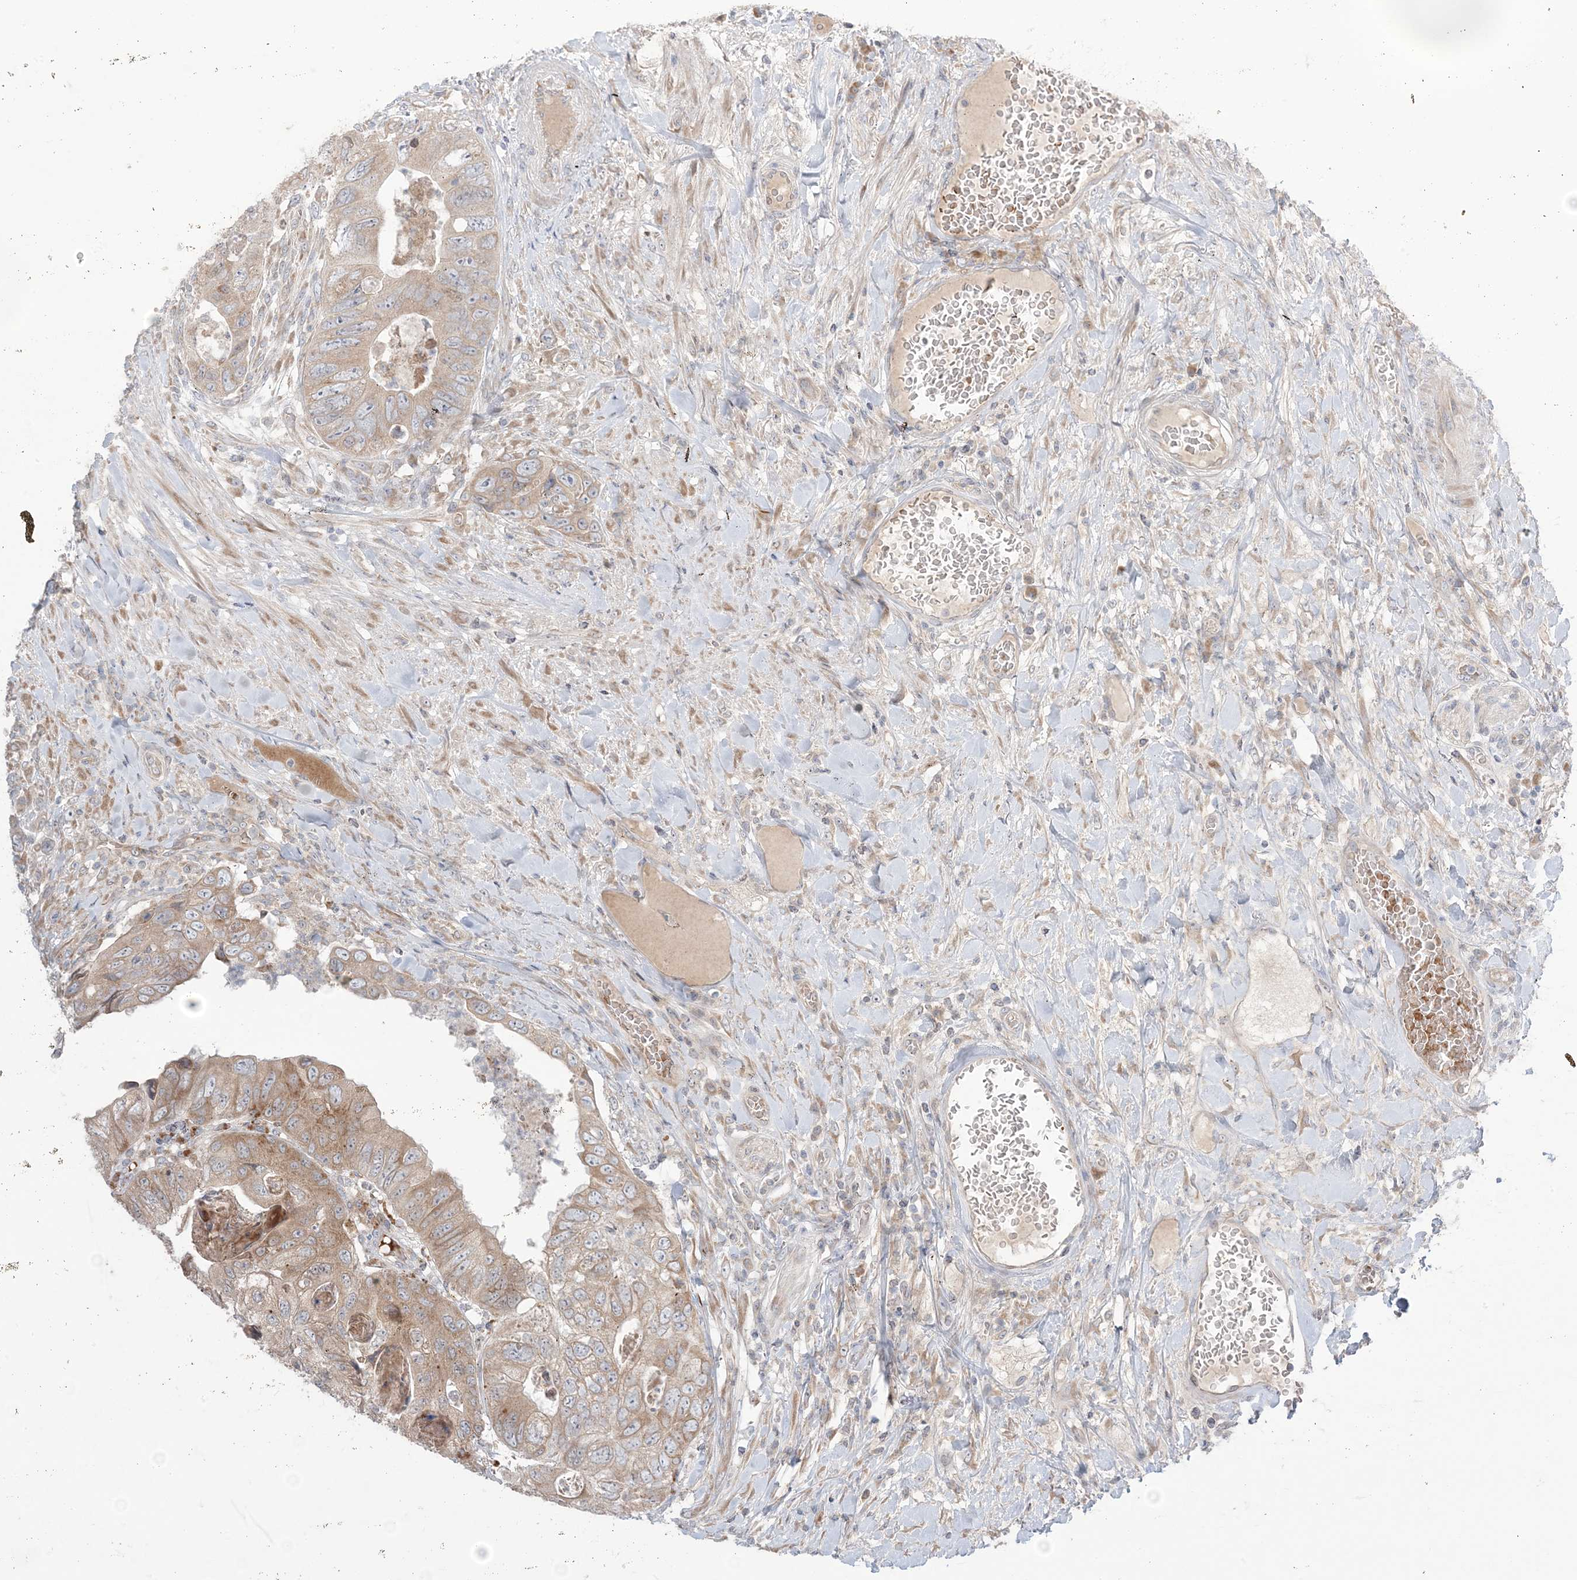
{"staining": {"intensity": "moderate", "quantity": ">75%", "location": "cytoplasmic/membranous"}, "tissue": "colorectal cancer", "cell_type": "Tumor cells", "image_type": "cancer", "snomed": [{"axis": "morphology", "description": "Adenocarcinoma, NOS"}, {"axis": "topography", "description": "Rectum"}], "caption": "There is medium levels of moderate cytoplasmic/membranous positivity in tumor cells of colorectal cancer (adenocarcinoma), as demonstrated by immunohistochemical staining (brown color).", "gene": "MMGT1", "patient": {"sex": "male", "age": 63}}